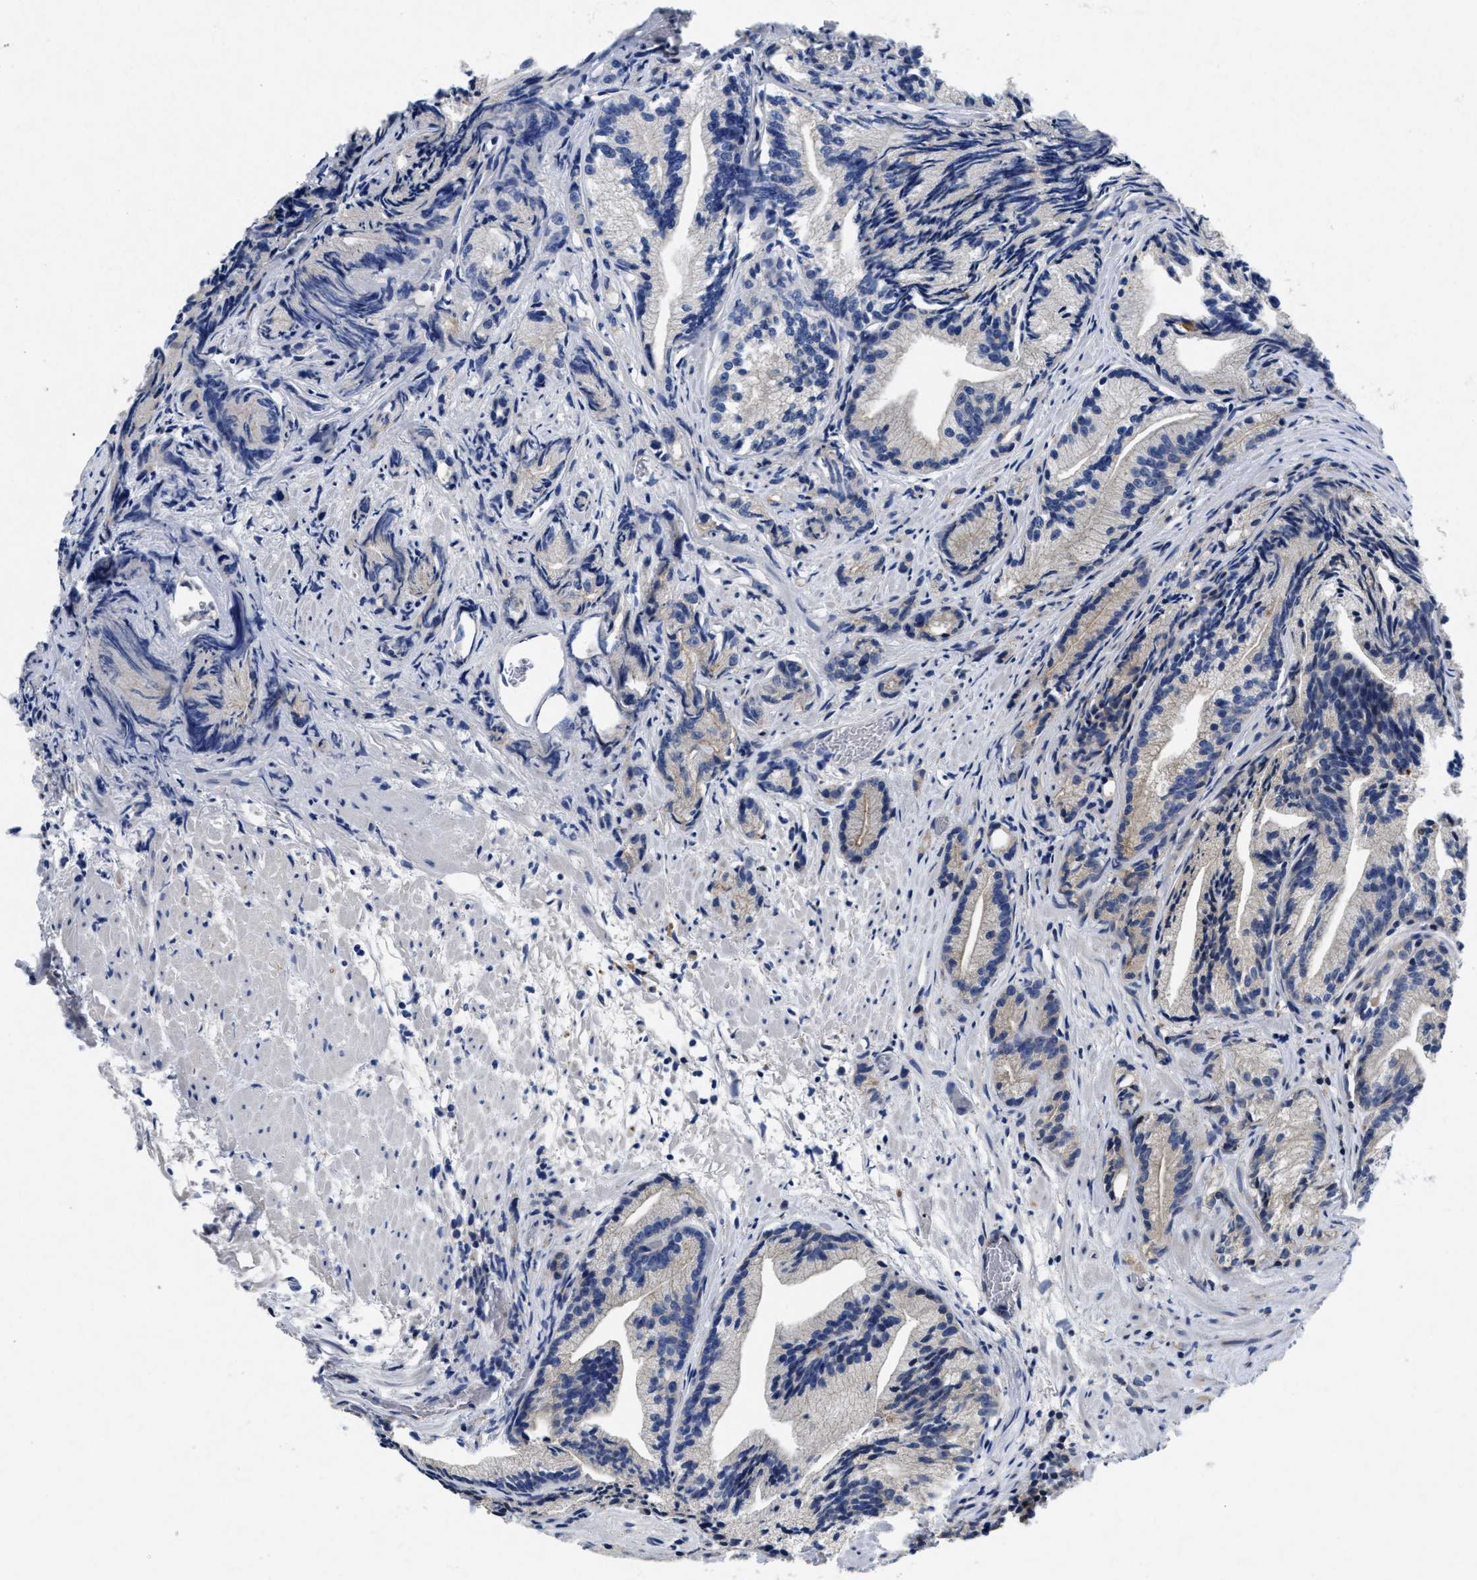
{"staining": {"intensity": "negative", "quantity": "none", "location": "none"}, "tissue": "prostate cancer", "cell_type": "Tumor cells", "image_type": "cancer", "snomed": [{"axis": "morphology", "description": "Adenocarcinoma, Low grade"}, {"axis": "topography", "description": "Prostate"}], "caption": "Immunohistochemistry histopathology image of human prostate adenocarcinoma (low-grade) stained for a protein (brown), which exhibits no positivity in tumor cells.", "gene": "LAD1", "patient": {"sex": "male", "age": 89}}